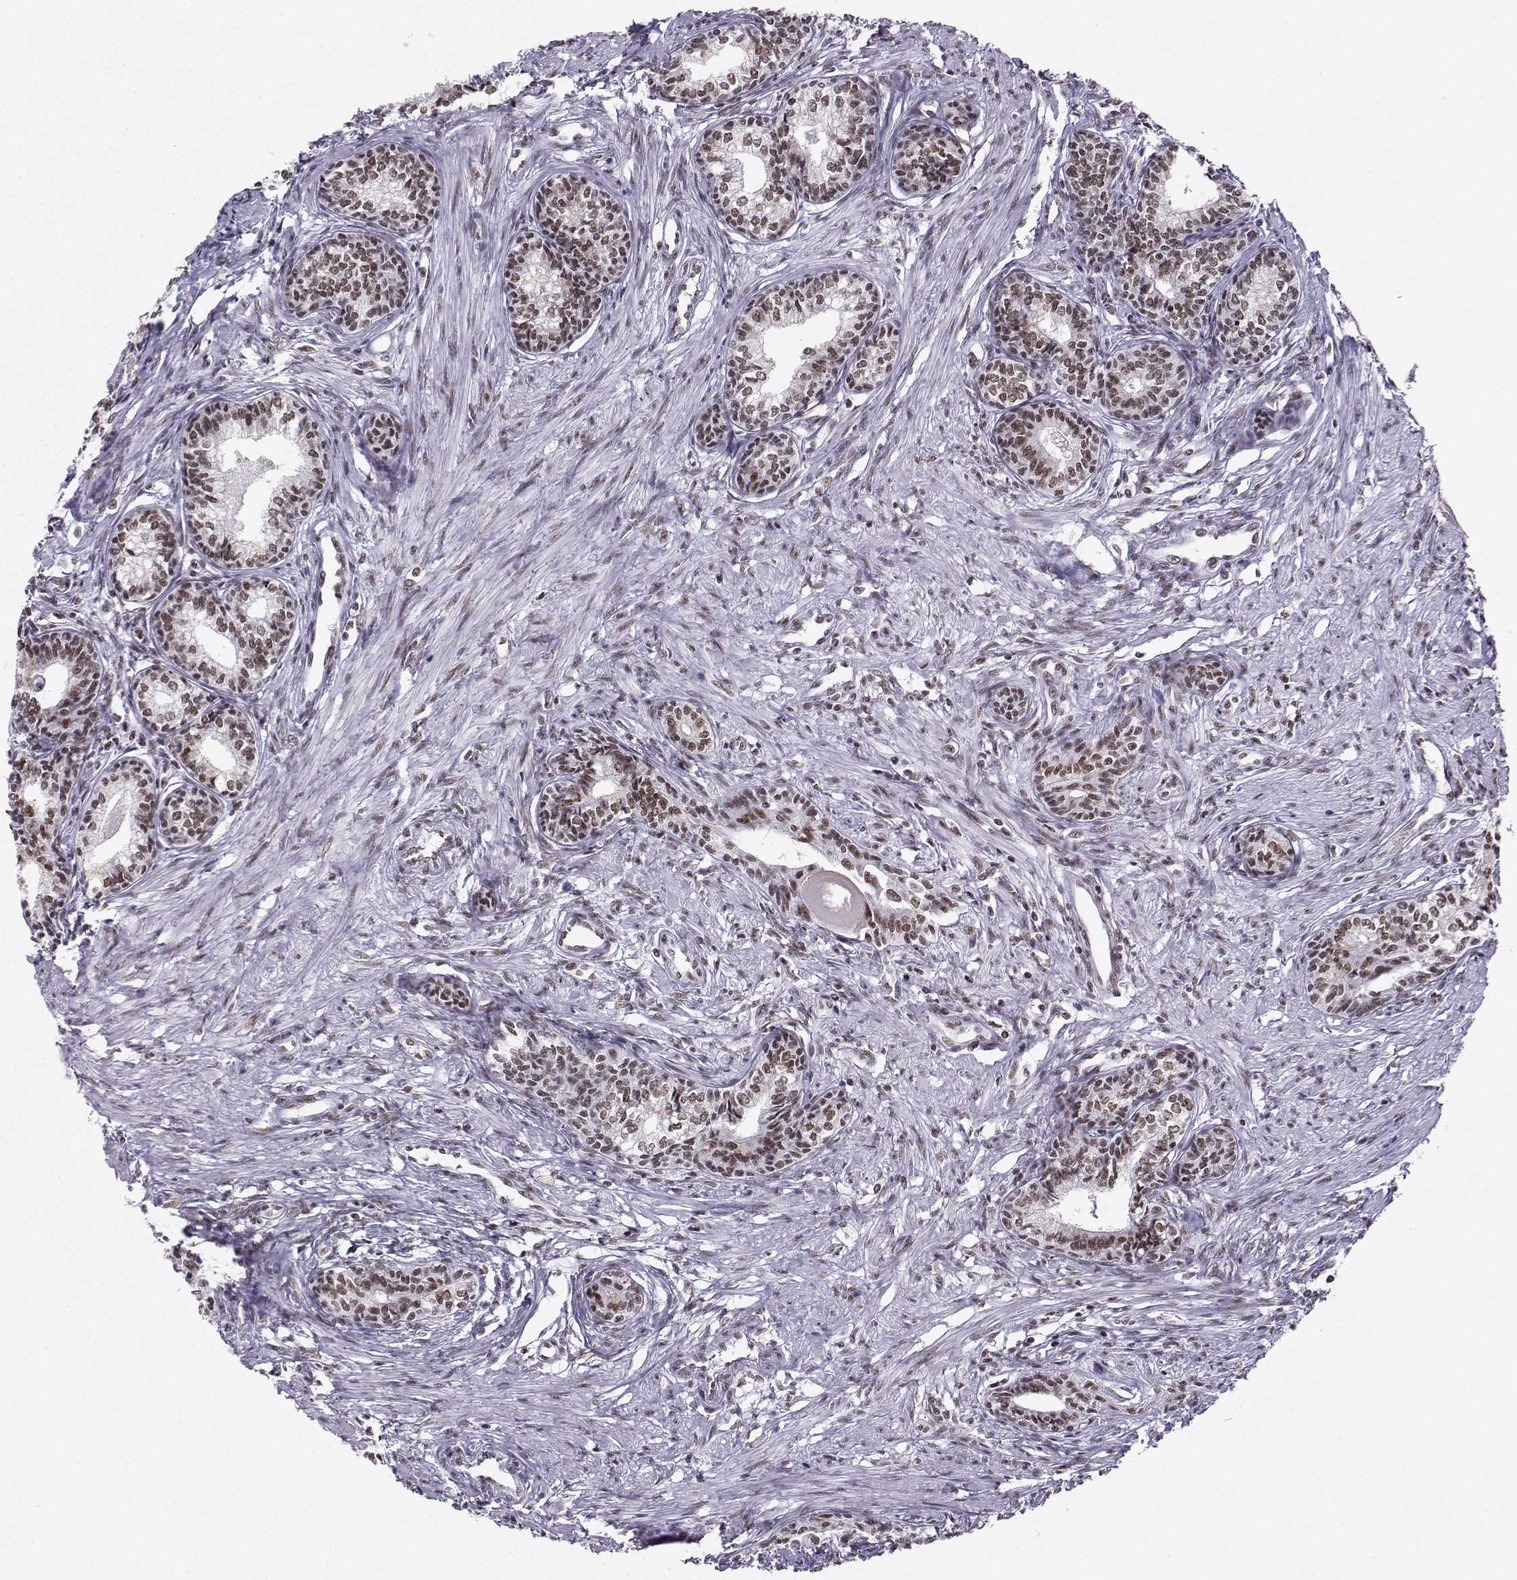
{"staining": {"intensity": "moderate", "quantity": ">75%", "location": "nuclear"}, "tissue": "prostate", "cell_type": "Glandular cells", "image_type": "normal", "snomed": [{"axis": "morphology", "description": "Normal tissue, NOS"}, {"axis": "topography", "description": "Prostate"}], "caption": "Immunohistochemistry (IHC) of normal prostate demonstrates medium levels of moderate nuclear staining in approximately >75% of glandular cells. (Stains: DAB (3,3'-diaminobenzidine) in brown, nuclei in blue, Microscopy: brightfield microscopy at high magnification).", "gene": "SNRPB2", "patient": {"sex": "male", "age": 60}}